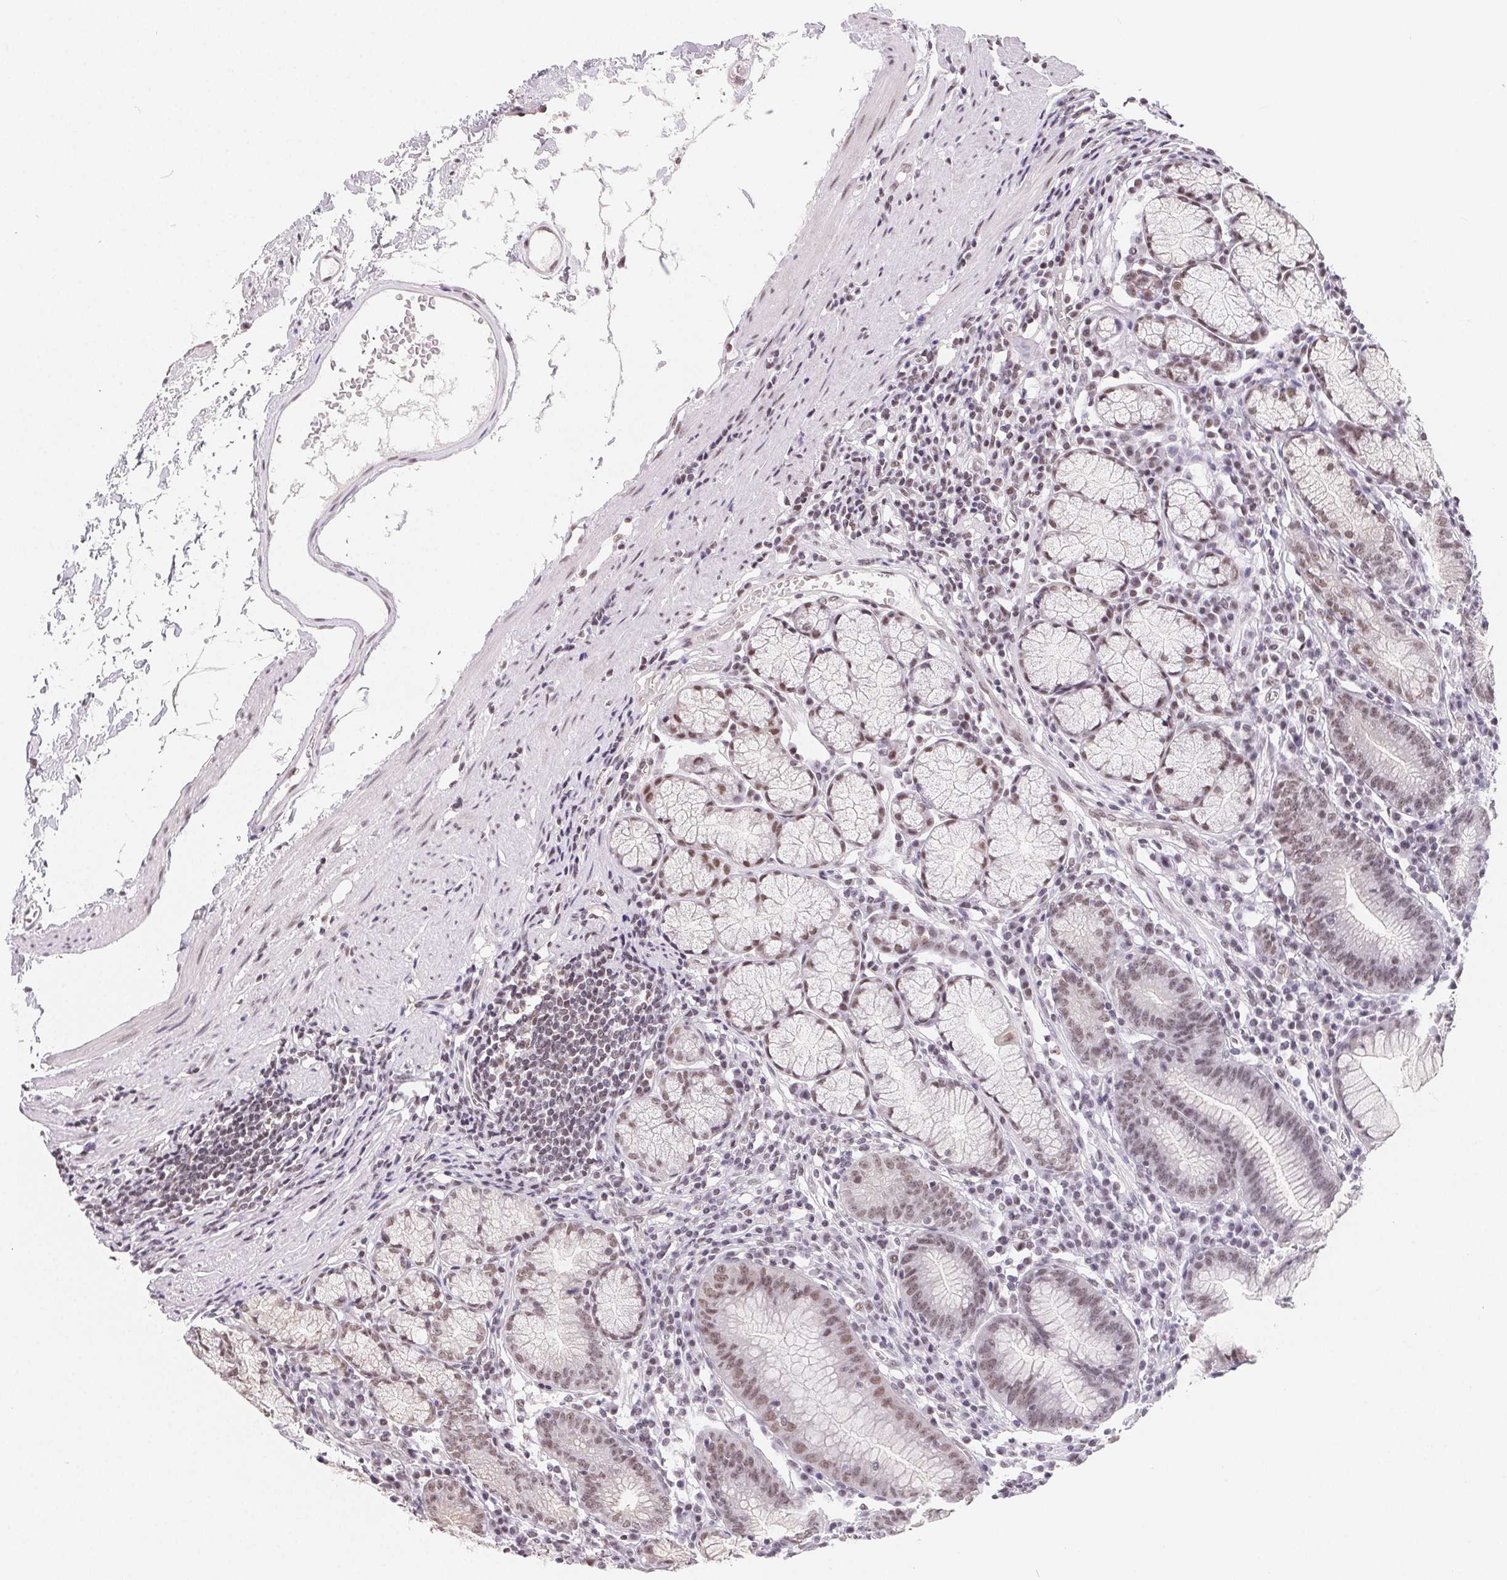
{"staining": {"intensity": "weak", "quantity": "25%-75%", "location": "nuclear"}, "tissue": "stomach", "cell_type": "Glandular cells", "image_type": "normal", "snomed": [{"axis": "morphology", "description": "Normal tissue, NOS"}, {"axis": "topography", "description": "Stomach"}], "caption": "Immunohistochemistry staining of benign stomach, which demonstrates low levels of weak nuclear staining in about 25%-75% of glandular cells indicating weak nuclear protein positivity. The staining was performed using DAB (brown) for protein detection and nuclei were counterstained in hematoxylin (blue).", "gene": "TCERG1", "patient": {"sex": "male", "age": 55}}